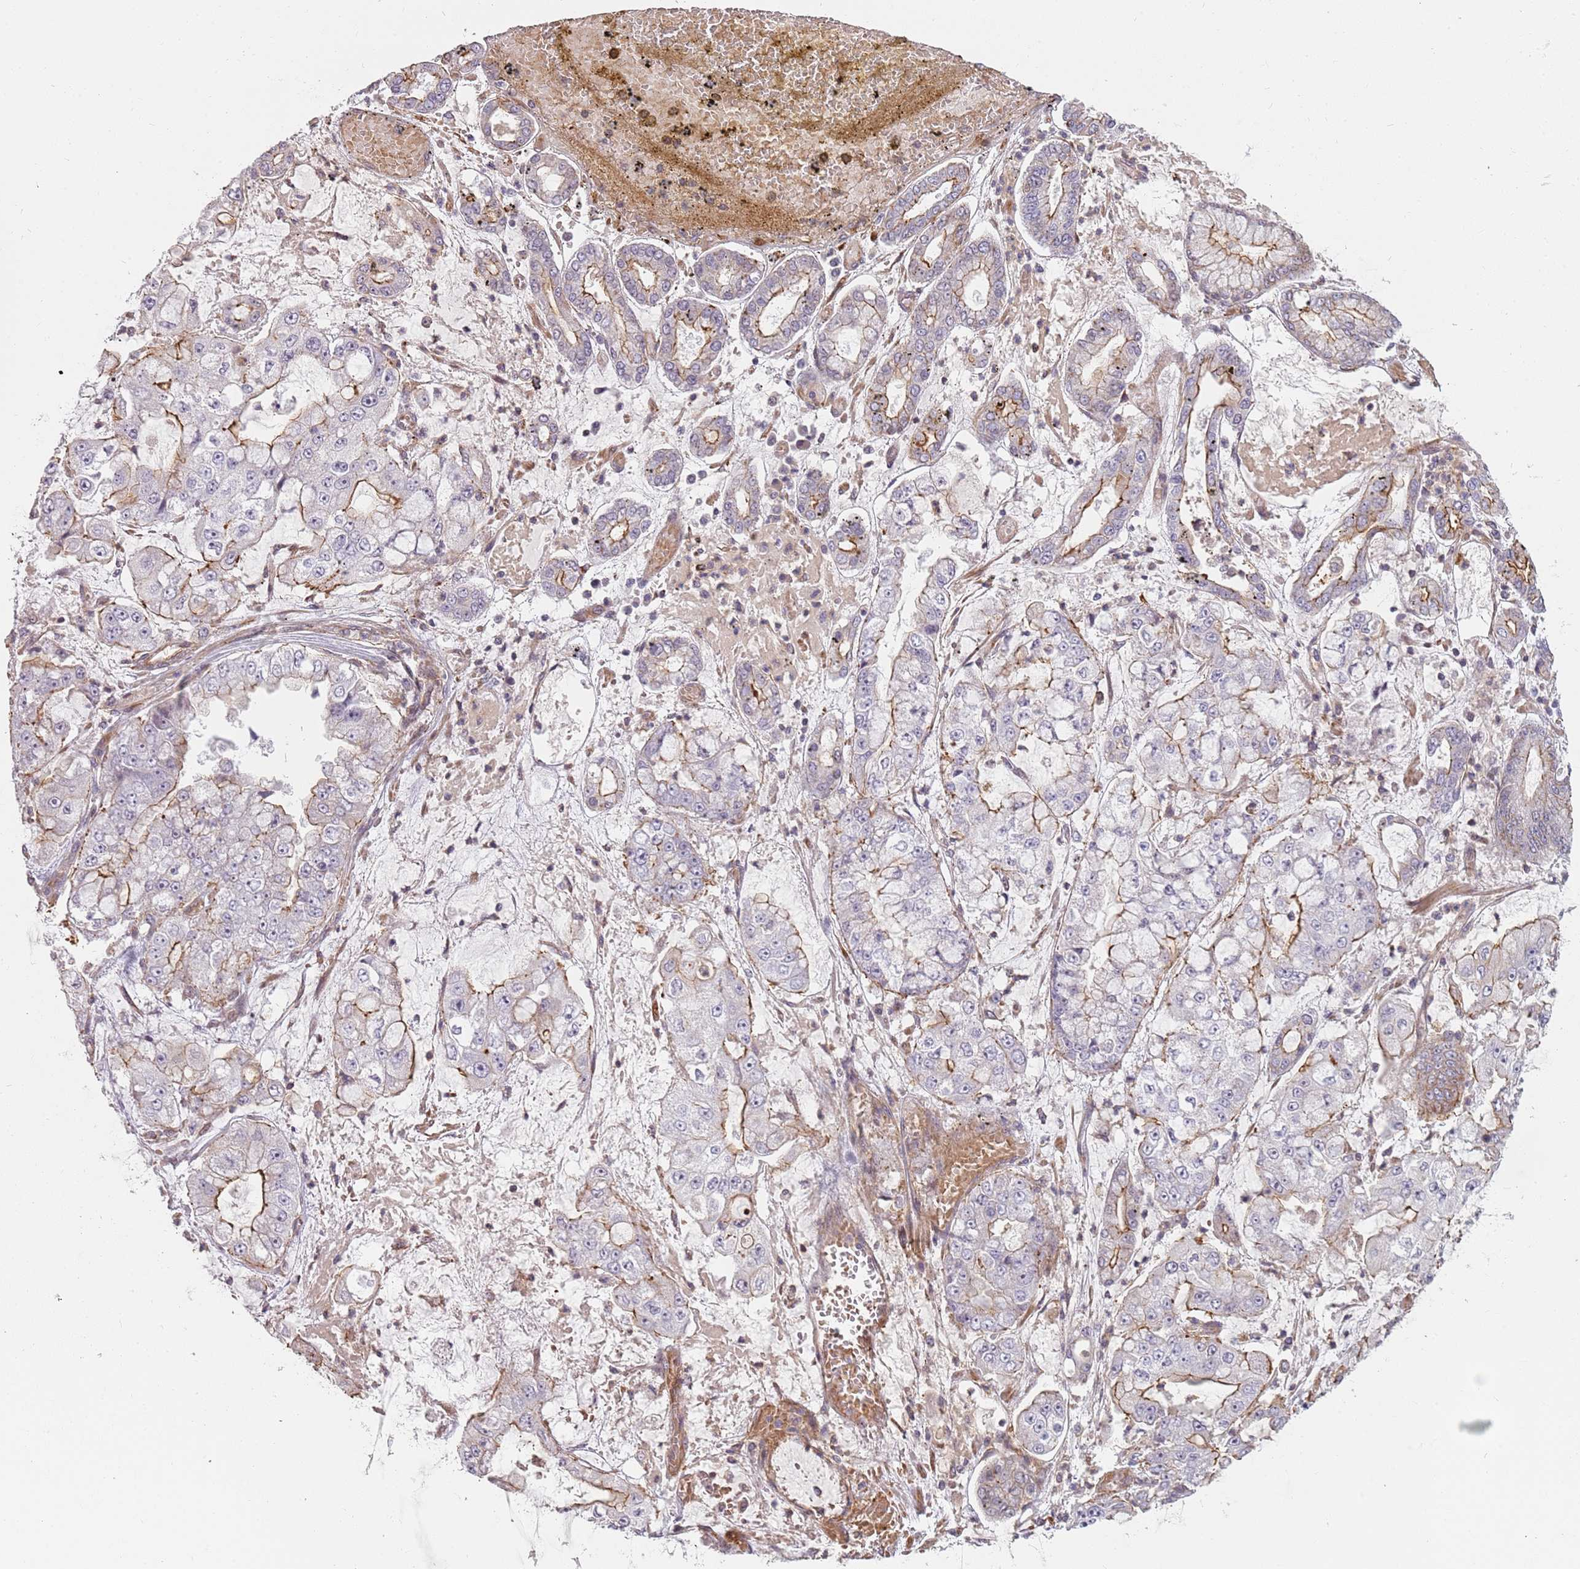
{"staining": {"intensity": "moderate", "quantity": "25%-75%", "location": "cytoplasmic/membranous"}, "tissue": "stomach cancer", "cell_type": "Tumor cells", "image_type": "cancer", "snomed": [{"axis": "morphology", "description": "Adenocarcinoma, NOS"}, {"axis": "topography", "description": "Stomach"}], "caption": "An immunohistochemistry (IHC) image of neoplastic tissue is shown. Protein staining in brown shows moderate cytoplasmic/membranous positivity in stomach adenocarcinoma within tumor cells. The staining was performed using DAB, with brown indicating positive protein expression. Nuclei are stained blue with hematoxylin.", "gene": "PPP1R14C", "patient": {"sex": "male", "age": 76}}